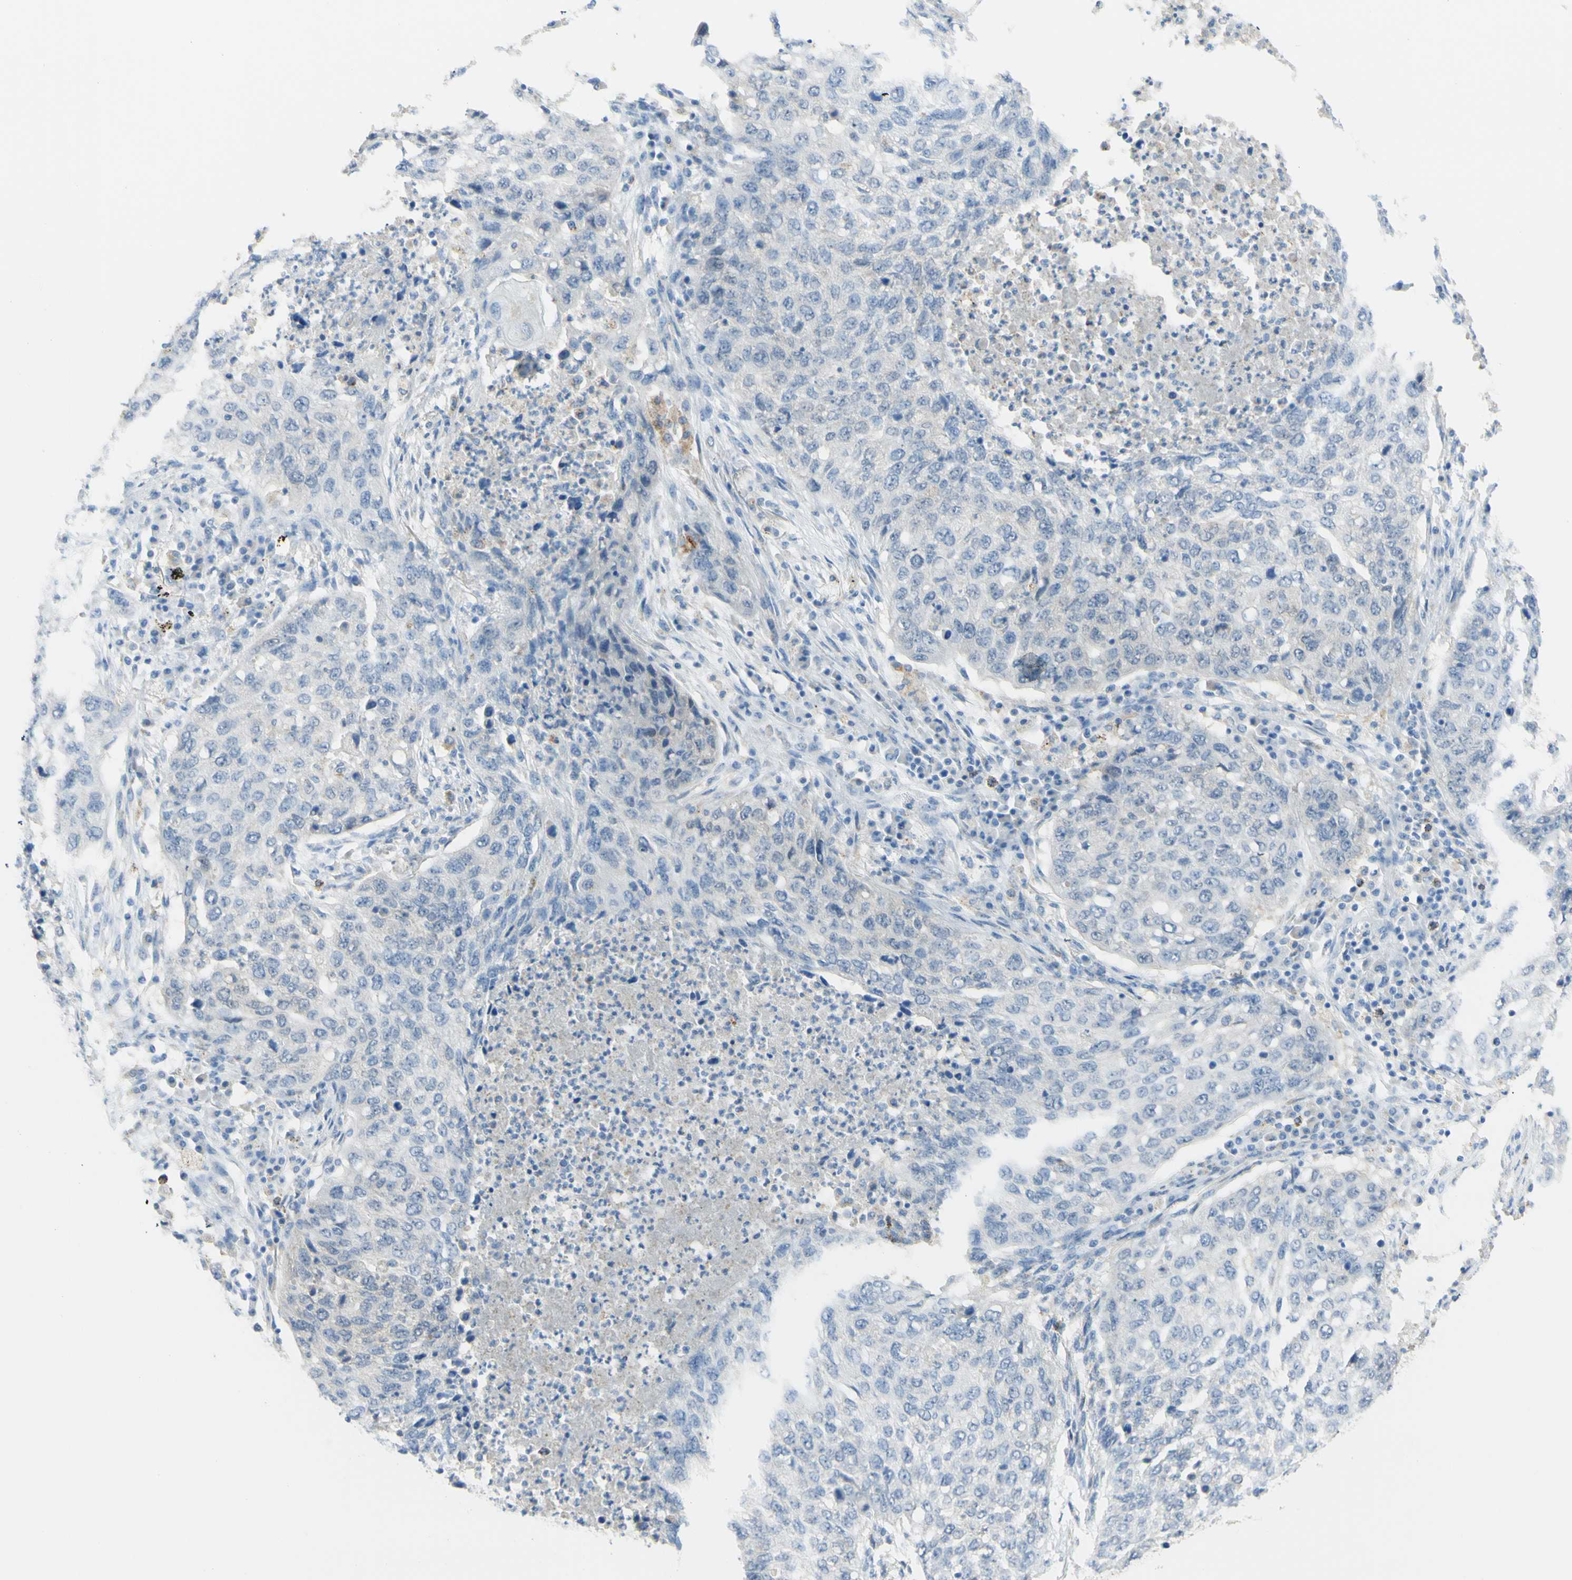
{"staining": {"intensity": "negative", "quantity": "none", "location": "none"}, "tissue": "lung cancer", "cell_type": "Tumor cells", "image_type": "cancer", "snomed": [{"axis": "morphology", "description": "Squamous cell carcinoma, NOS"}, {"axis": "topography", "description": "Lung"}], "caption": "Human lung cancer stained for a protein using IHC displays no expression in tumor cells.", "gene": "TSPAN1", "patient": {"sex": "female", "age": 63}}